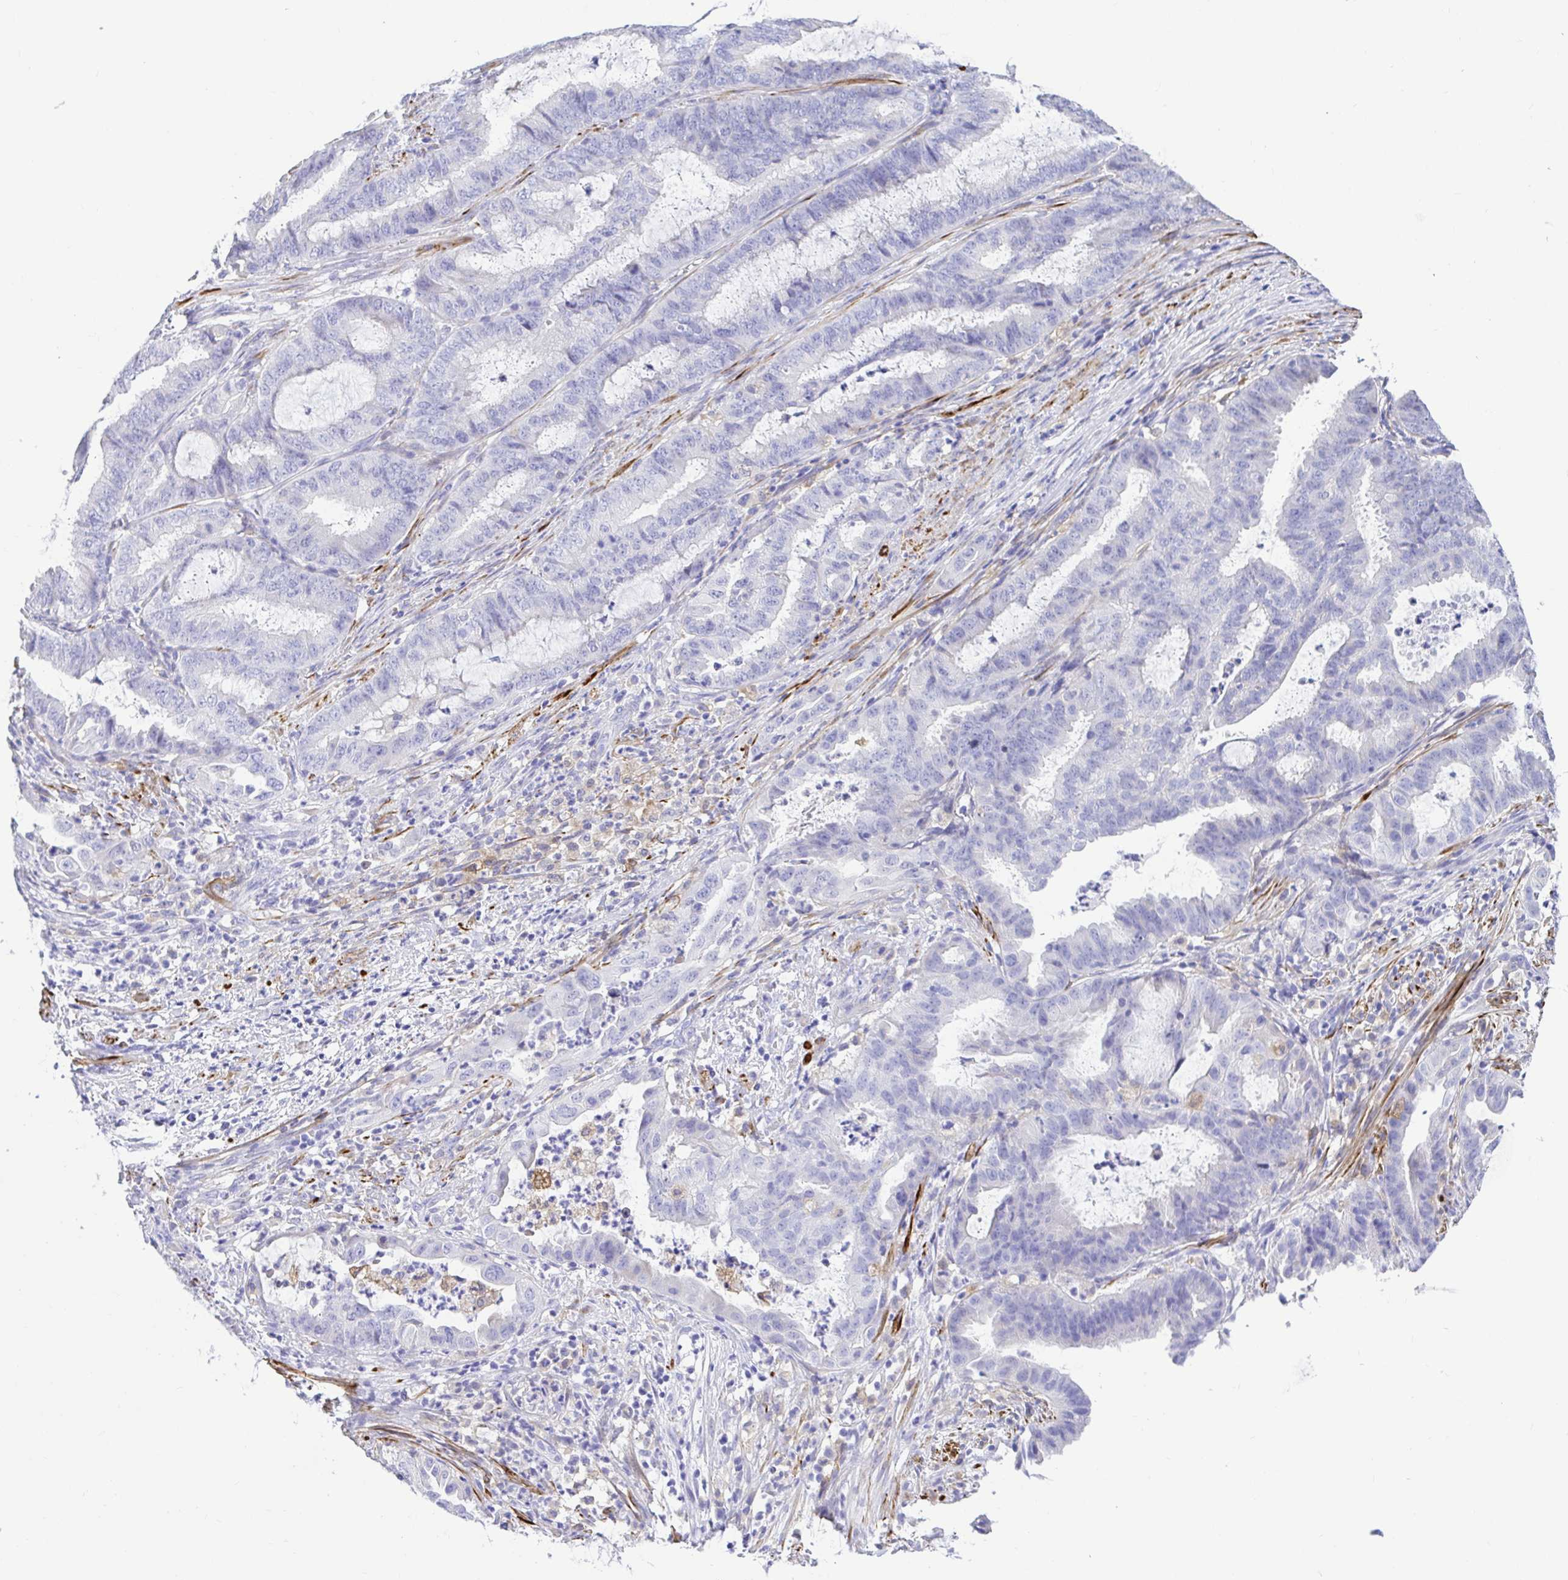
{"staining": {"intensity": "negative", "quantity": "none", "location": "none"}, "tissue": "endometrial cancer", "cell_type": "Tumor cells", "image_type": "cancer", "snomed": [{"axis": "morphology", "description": "Adenocarcinoma, NOS"}, {"axis": "topography", "description": "Endometrium"}], "caption": "Micrograph shows no protein expression in tumor cells of endometrial cancer (adenocarcinoma) tissue.", "gene": "BACE2", "patient": {"sex": "female", "age": 51}}